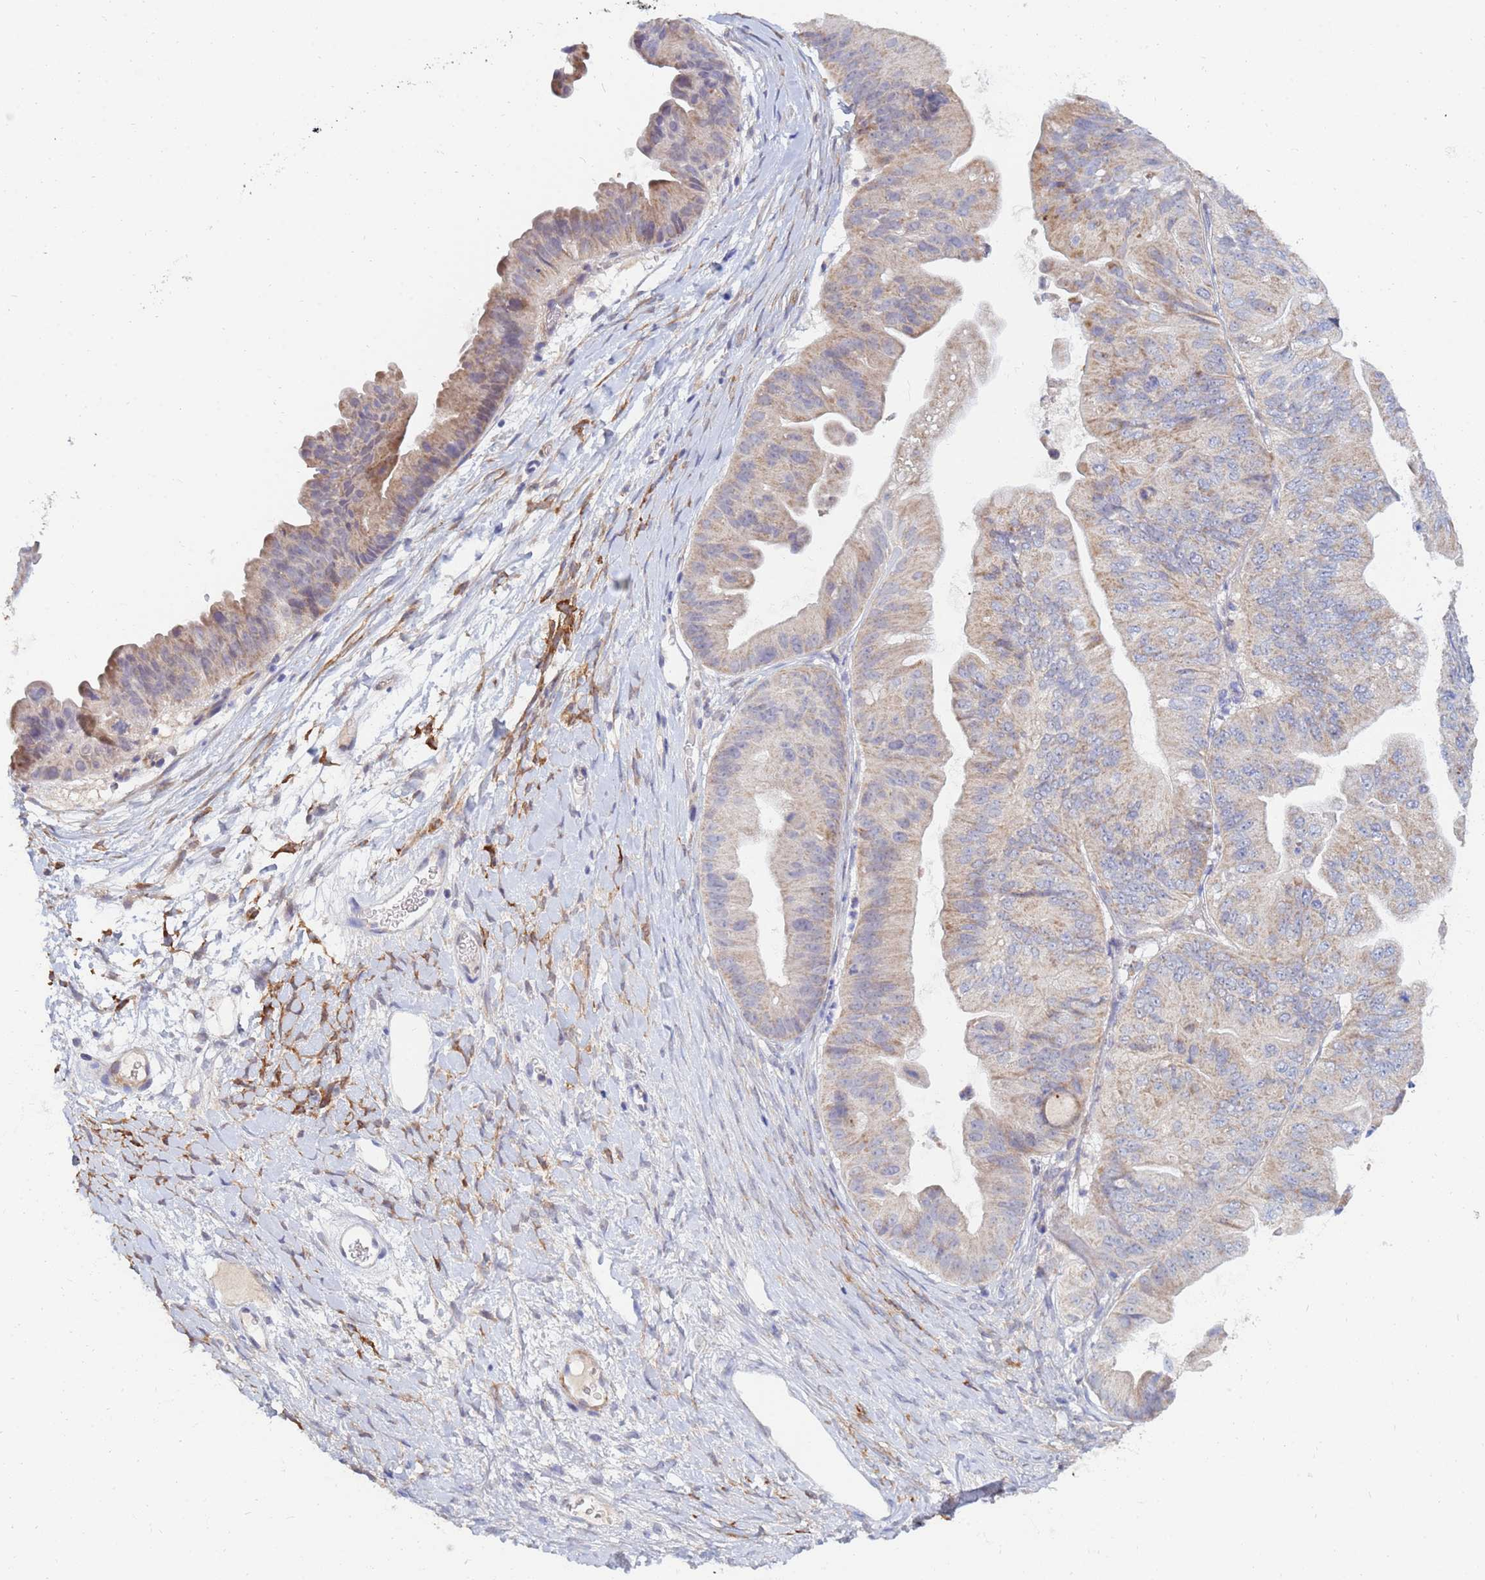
{"staining": {"intensity": "weak", "quantity": "25%-75%", "location": "cytoplasmic/membranous"}, "tissue": "ovarian cancer", "cell_type": "Tumor cells", "image_type": "cancer", "snomed": [{"axis": "morphology", "description": "Cystadenocarcinoma, mucinous, NOS"}, {"axis": "topography", "description": "Ovary"}], "caption": "IHC staining of ovarian cancer (mucinous cystadenocarcinoma), which demonstrates low levels of weak cytoplasmic/membranous expression in about 25%-75% of tumor cells indicating weak cytoplasmic/membranous protein expression. The staining was performed using DAB (3,3'-diaminobenzidine) (brown) for protein detection and nuclei were counterstained in hematoxylin (blue).", "gene": "SDR39U1", "patient": {"sex": "female", "age": 61}}